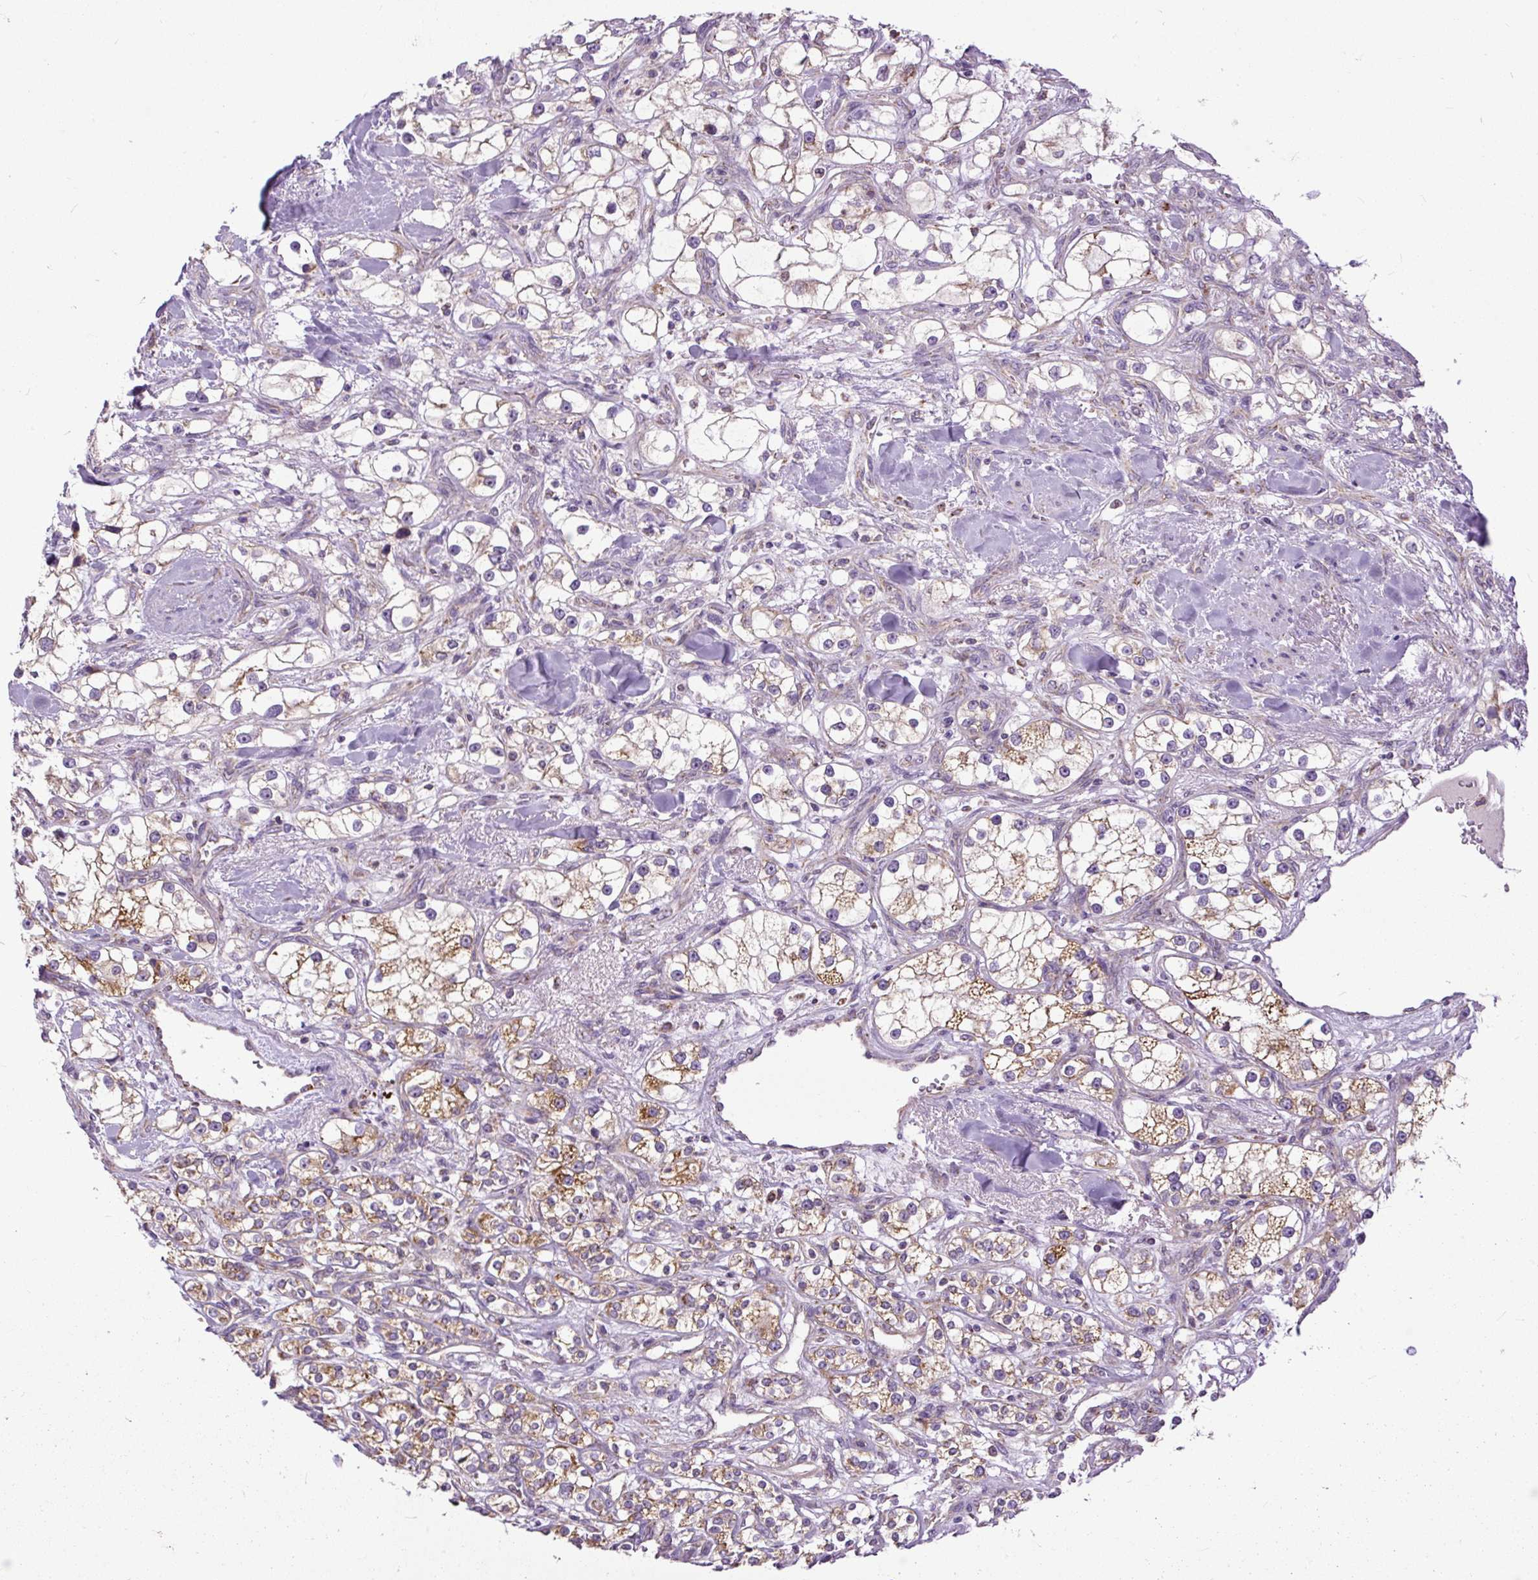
{"staining": {"intensity": "moderate", "quantity": "25%-75%", "location": "cytoplasmic/membranous"}, "tissue": "renal cancer", "cell_type": "Tumor cells", "image_type": "cancer", "snomed": [{"axis": "morphology", "description": "Adenocarcinoma, NOS"}, {"axis": "topography", "description": "Kidney"}], "caption": "Immunohistochemistry photomicrograph of human adenocarcinoma (renal) stained for a protein (brown), which displays medium levels of moderate cytoplasmic/membranous staining in about 25%-75% of tumor cells.", "gene": "TM2D3", "patient": {"sex": "male", "age": 77}}